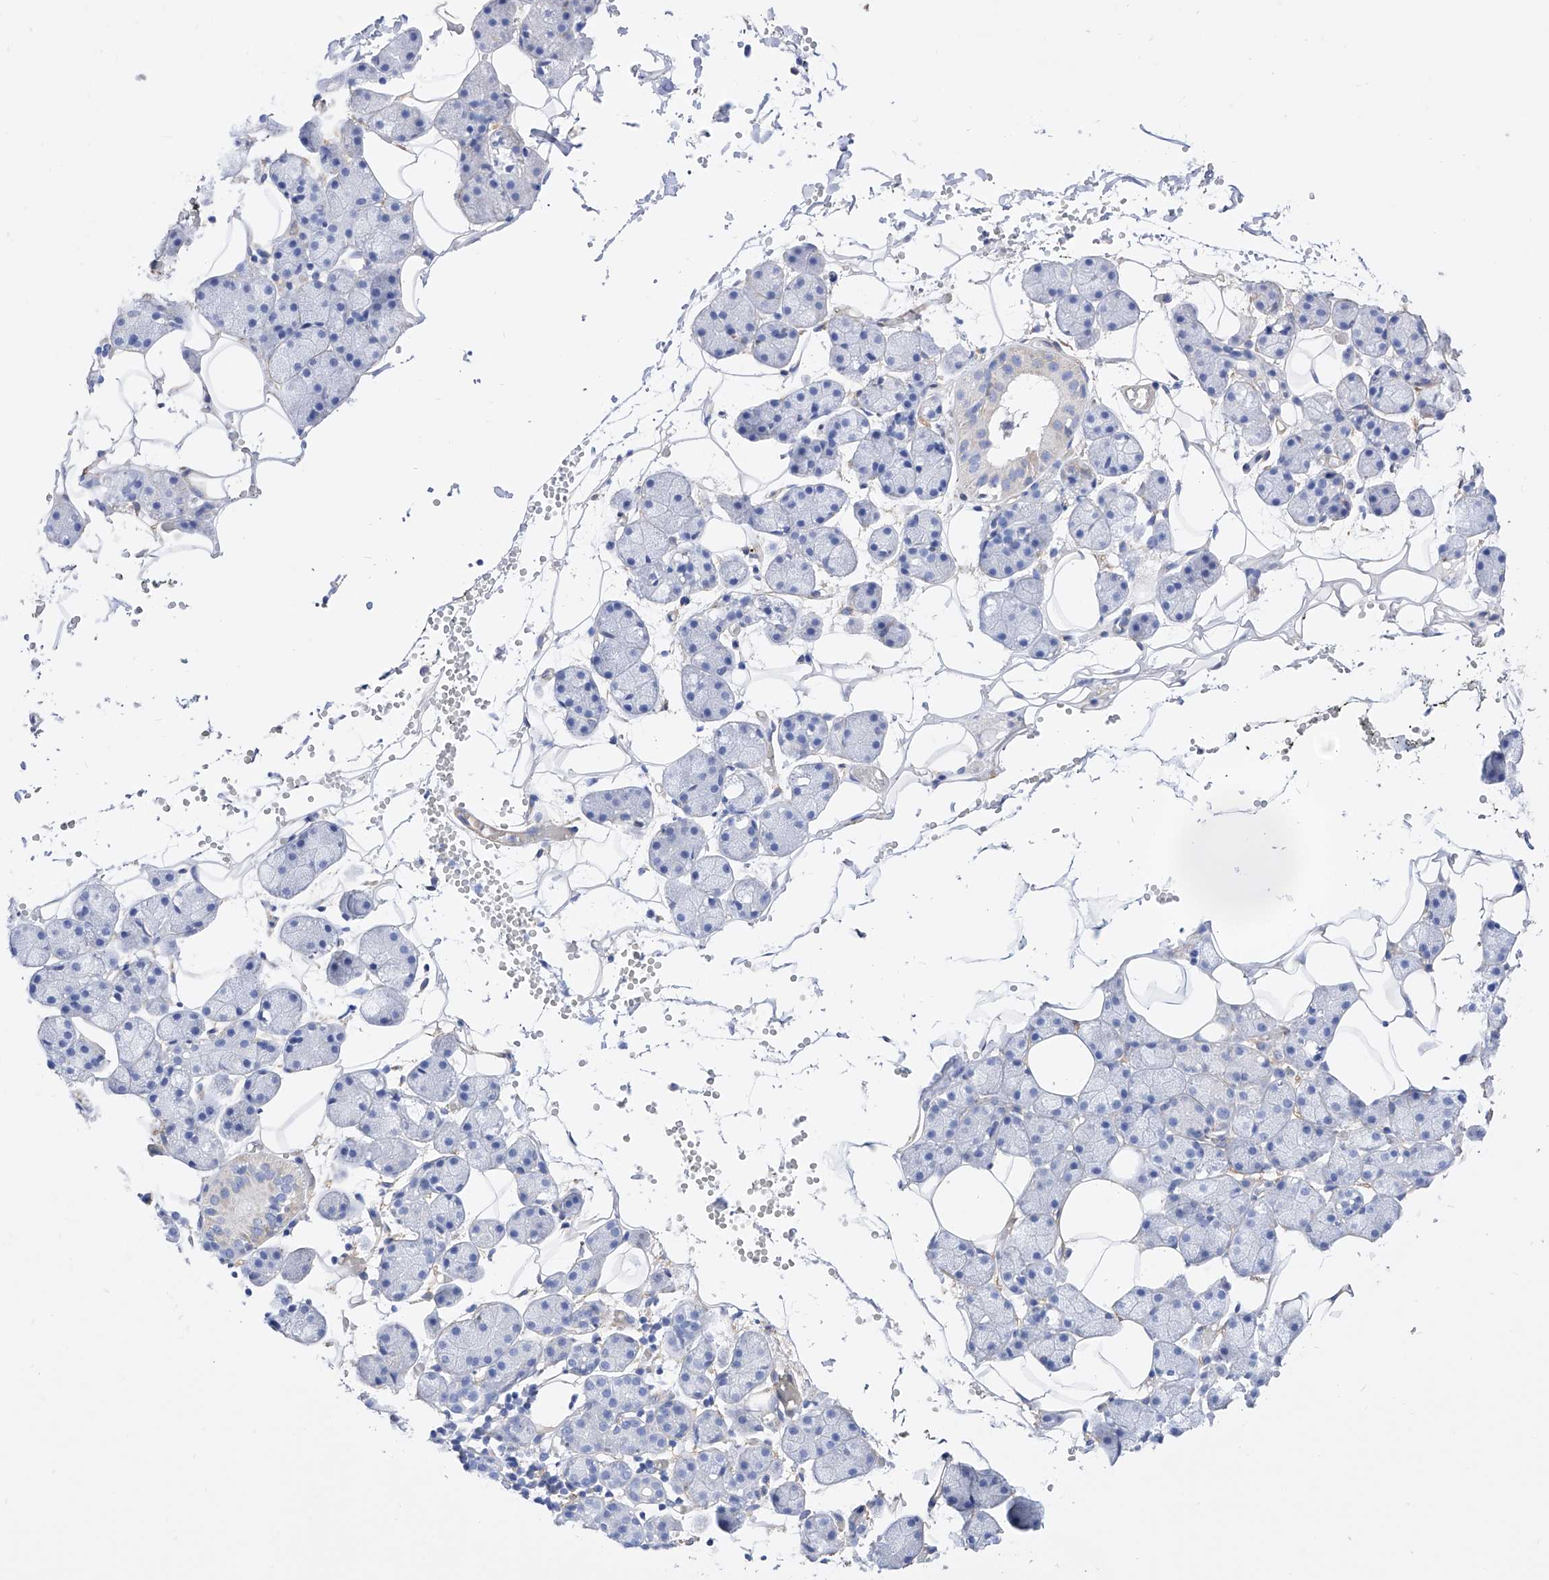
{"staining": {"intensity": "negative", "quantity": "none", "location": "none"}, "tissue": "salivary gland", "cell_type": "Glandular cells", "image_type": "normal", "snomed": [{"axis": "morphology", "description": "Normal tissue, NOS"}, {"axis": "topography", "description": "Salivary gland"}], "caption": "Immunohistochemistry image of unremarkable salivary gland: human salivary gland stained with DAB (3,3'-diaminobenzidine) shows no significant protein staining in glandular cells.", "gene": "ZNF653", "patient": {"sex": "female", "age": 33}}